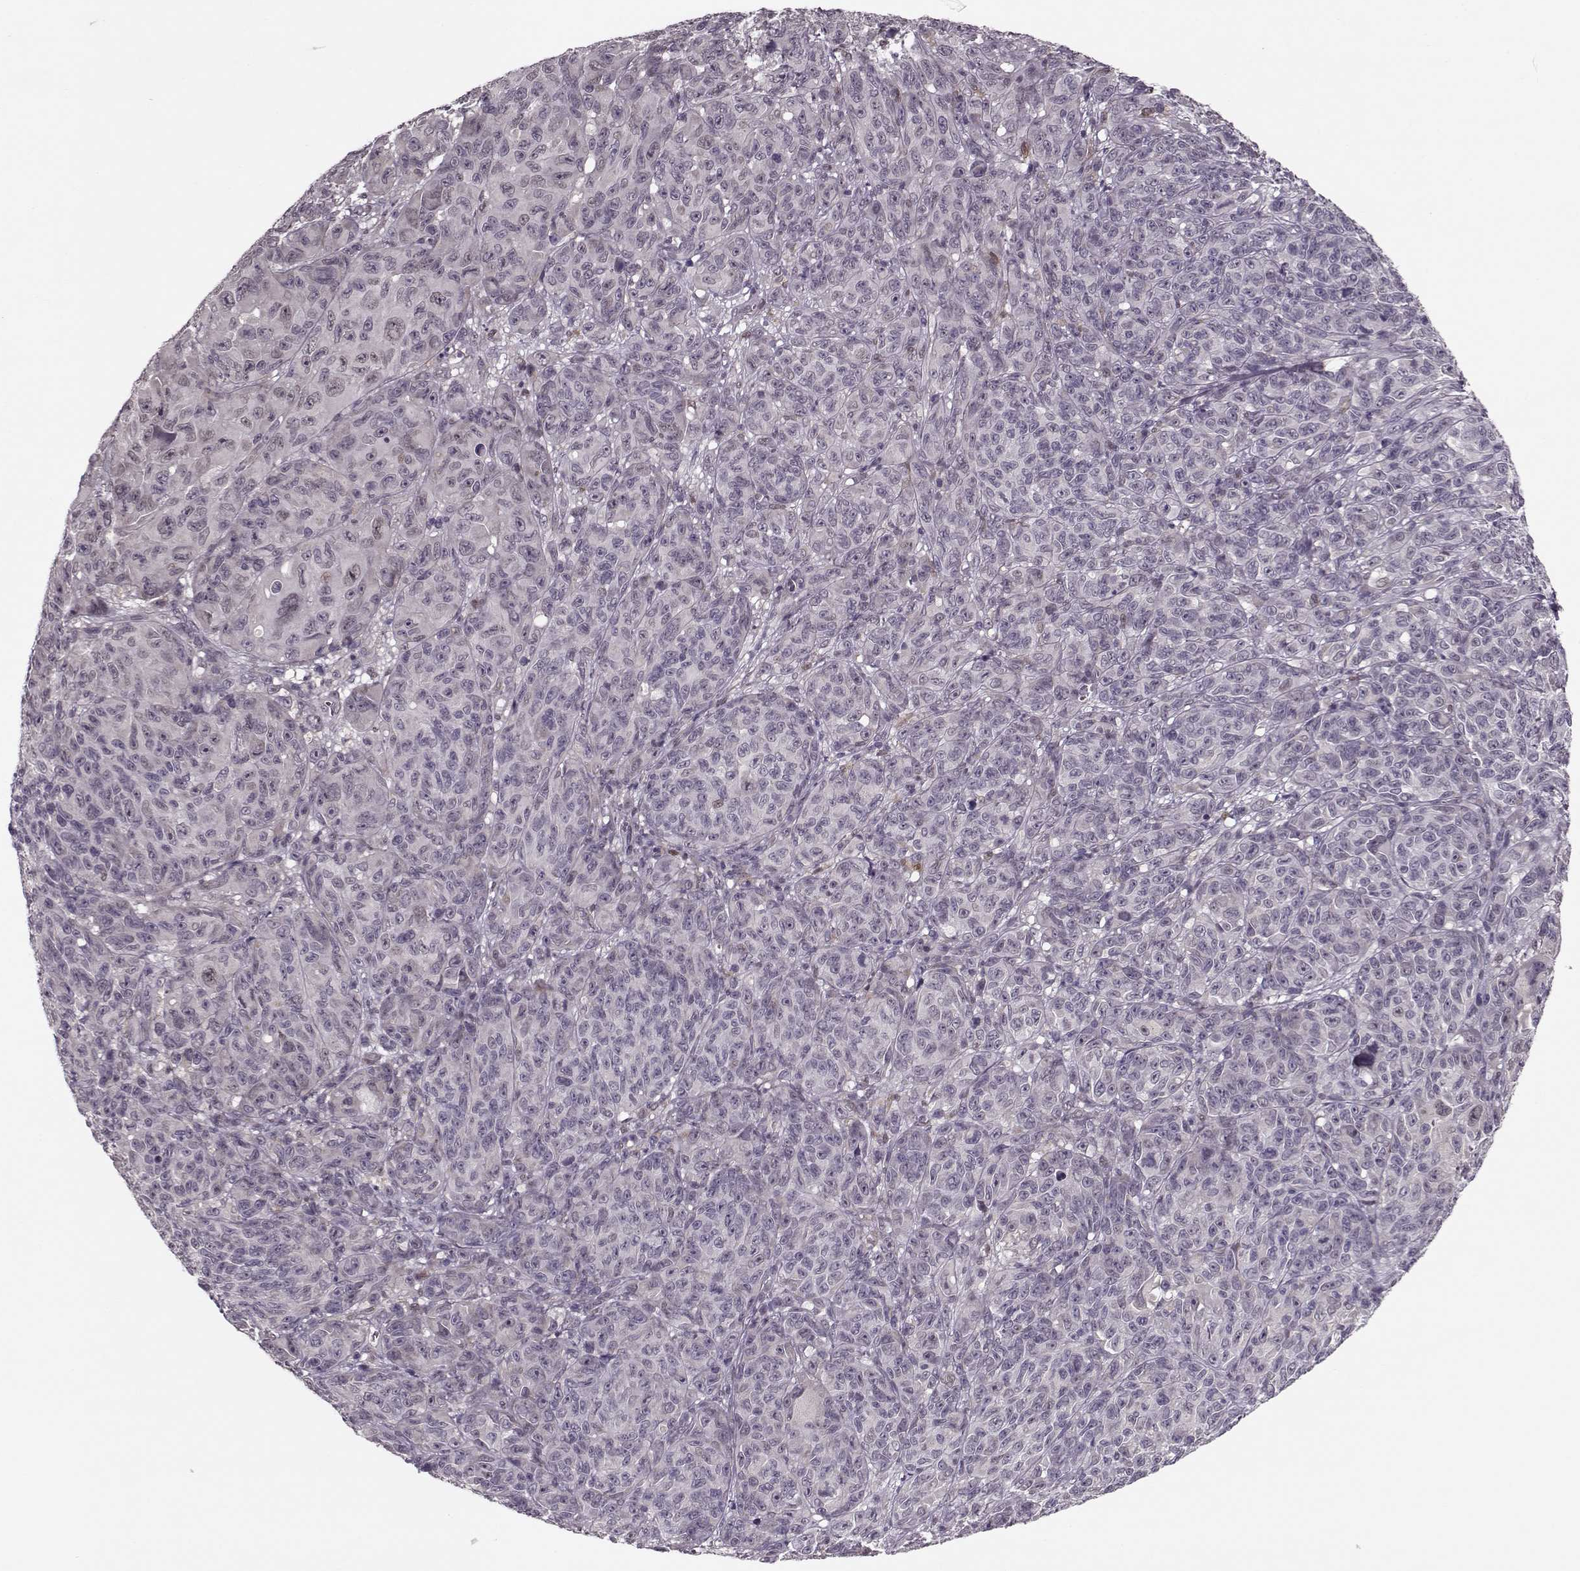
{"staining": {"intensity": "negative", "quantity": "none", "location": "none"}, "tissue": "melanoma", "cell_type": "Tumor cells", "image_type": "cancer", "snomed": [{"axis": "morphology", "description": "Malignant melanoma, NOS"}, {"axis": "topography", "description": "Vulva, labia, clitoris and Bartholin´s gland, NO"}], "caption": "The immunohistochemistry photomicrograph has no significant positivity in tumor cells of malignant melanoma tissue.", "gene": "DNAI3", "patient": {"sex": "female", "age": 75}}